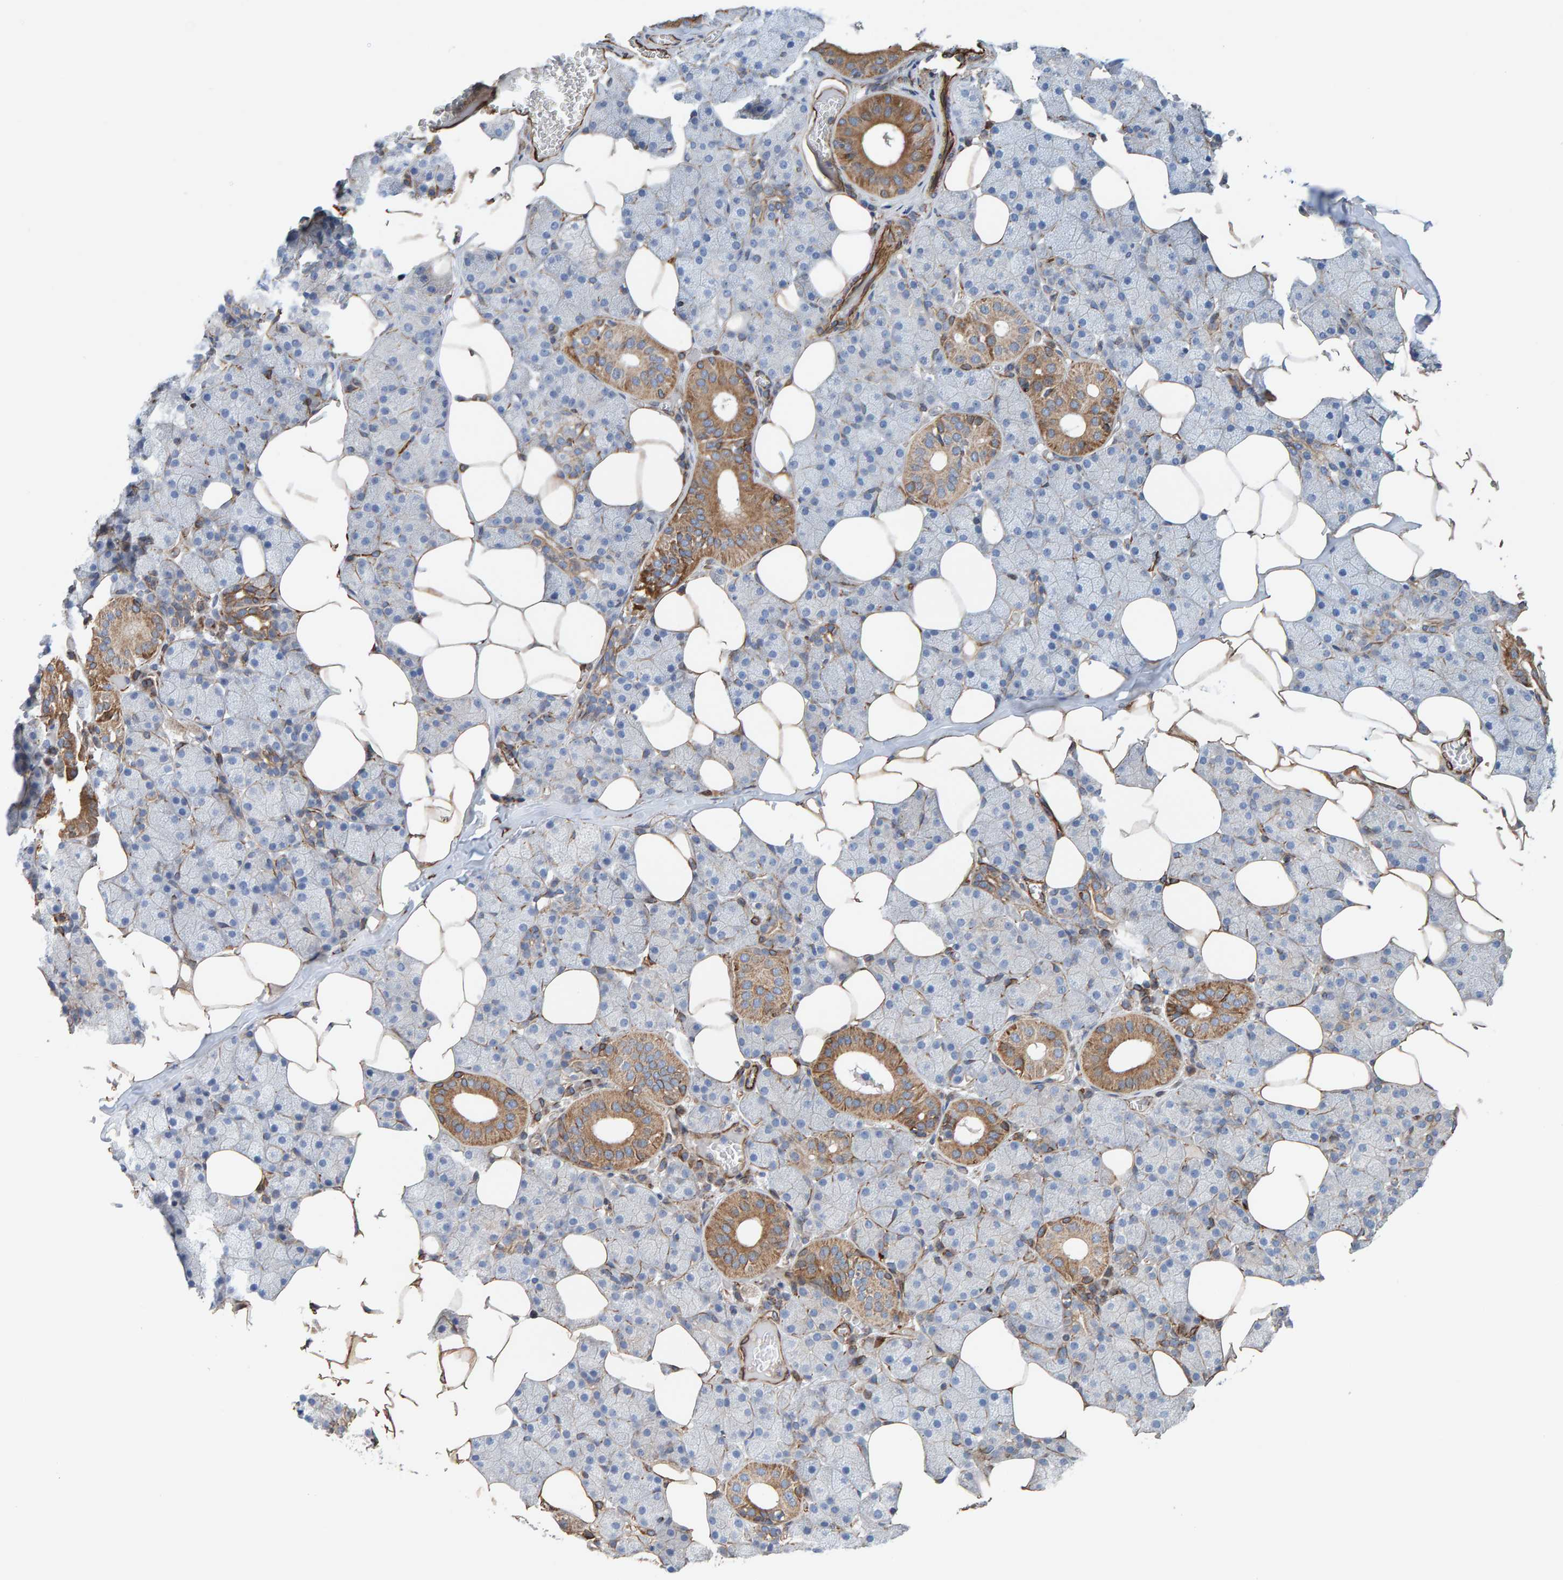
{"staining": {"intensity": "moderate", "quantity": "<25%", "location": "cytoplasmic/membranous"}, "tissue": "salivary gland", "cell_type": "Glandular cells", "image_type": "normal", "snomed": [{"axis": "morphology", "description": "Normal tissue, NOS"}, {"axis": "topography", "description": "Salivary gland"}], "caption": "DAB immunohistochemical staining of normal salivary gland exhibits moderate cytoplasmic/membranous protein staining in about <25% of glandular cells.", "gene": "ZNF347", "patient": {"sex": "female", "age": 33}}